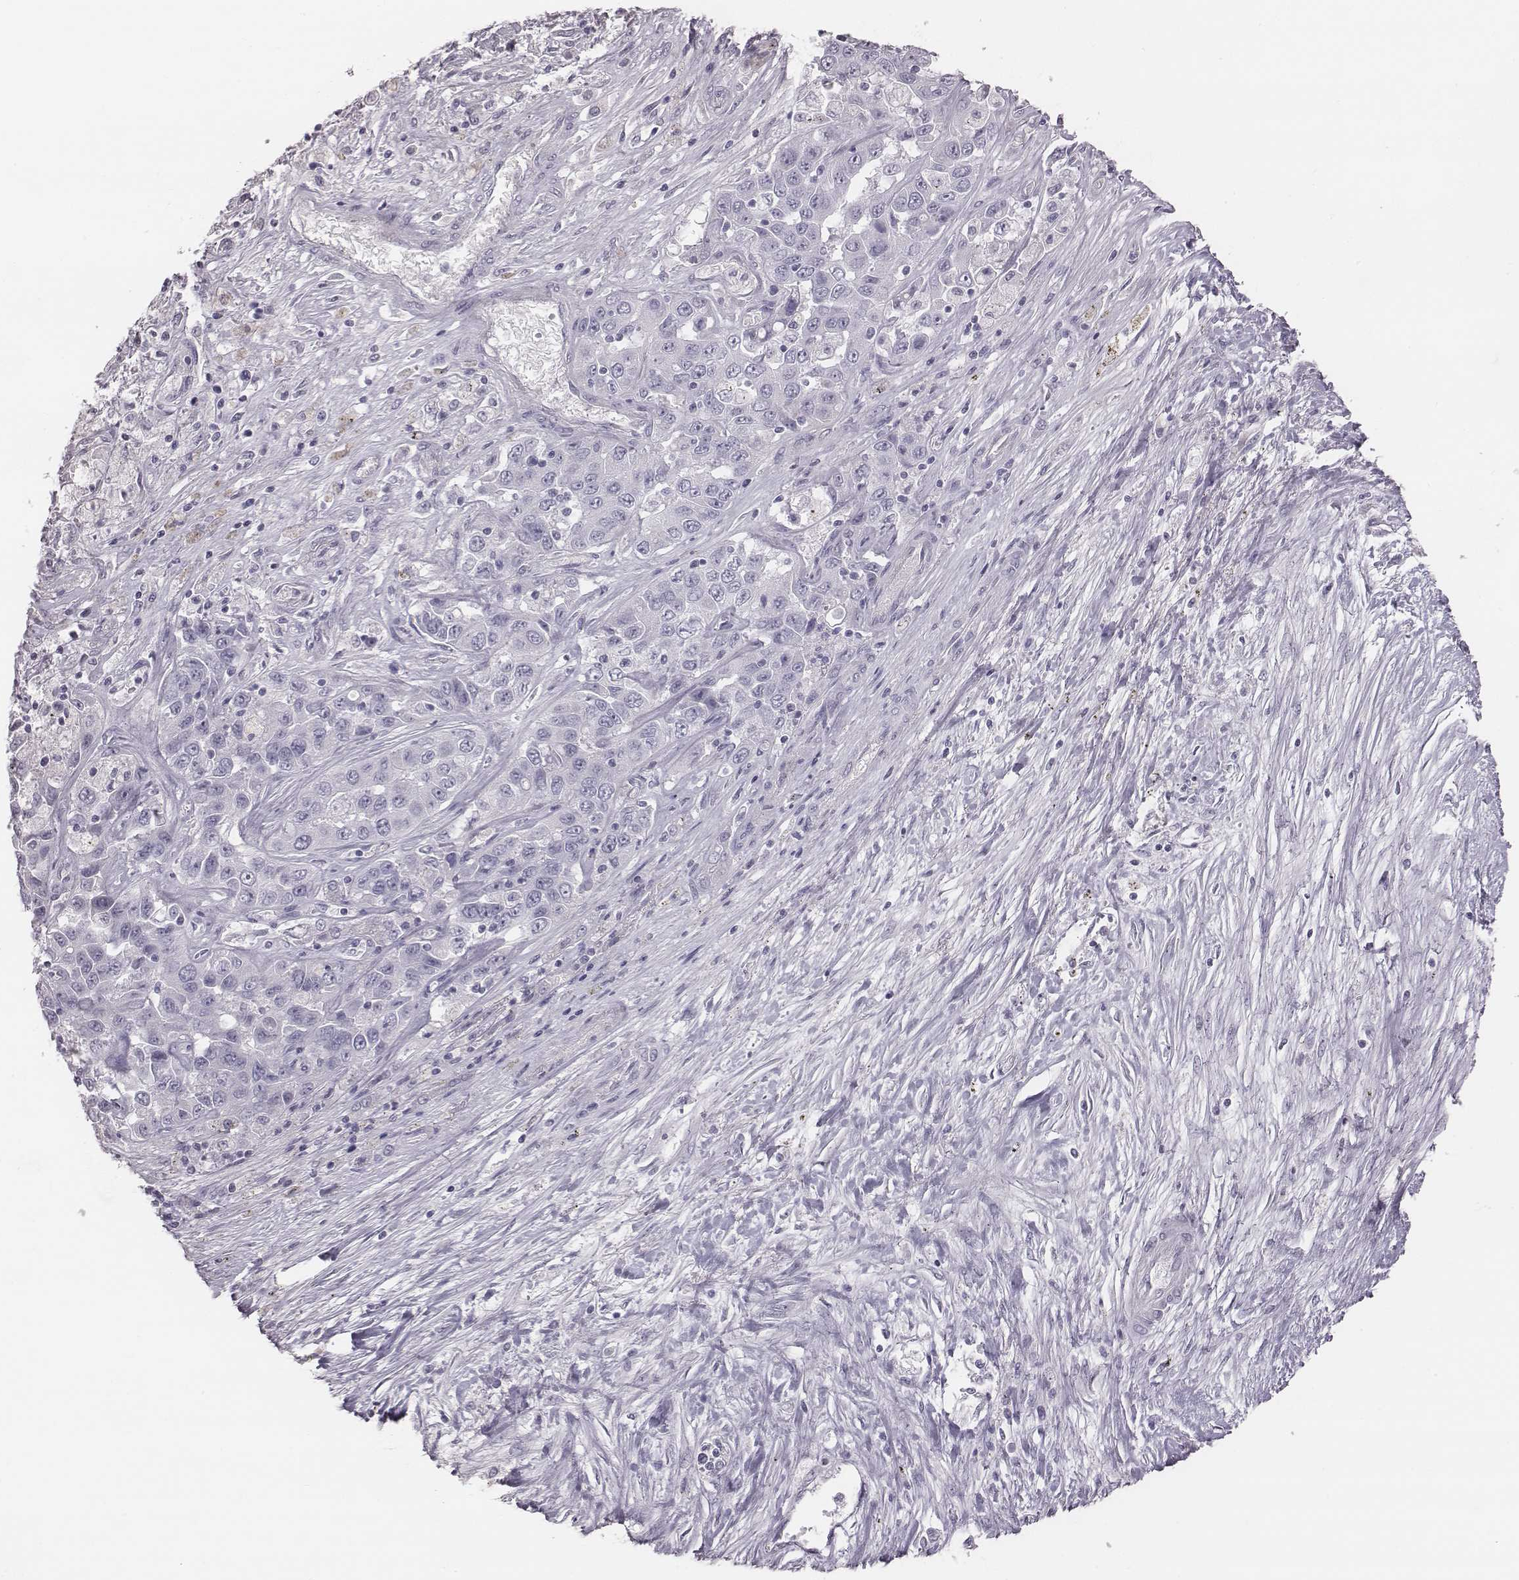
{"staining": {"intensity": "negative", "quantity": "none", "location": "none"}, "tissue": "liver cancer", "cell_type": "Tumor cells", "image_type": "cancer", "snomed": [{"axis": "morphology", "description": "Cholangiocarcinoma"}, {"axis": "topography", "description": "Liver"}], "caption": "Immunohistochemistry photomicrograph of neoplastic tissue: human liver cholangiocarcinoma stained with DAB (3,3'-diaminobenzidine) displays no significant protein expression in tumor cells.", "gene": "C6orf58", "patient": {"sex": "female", "age": 52}}